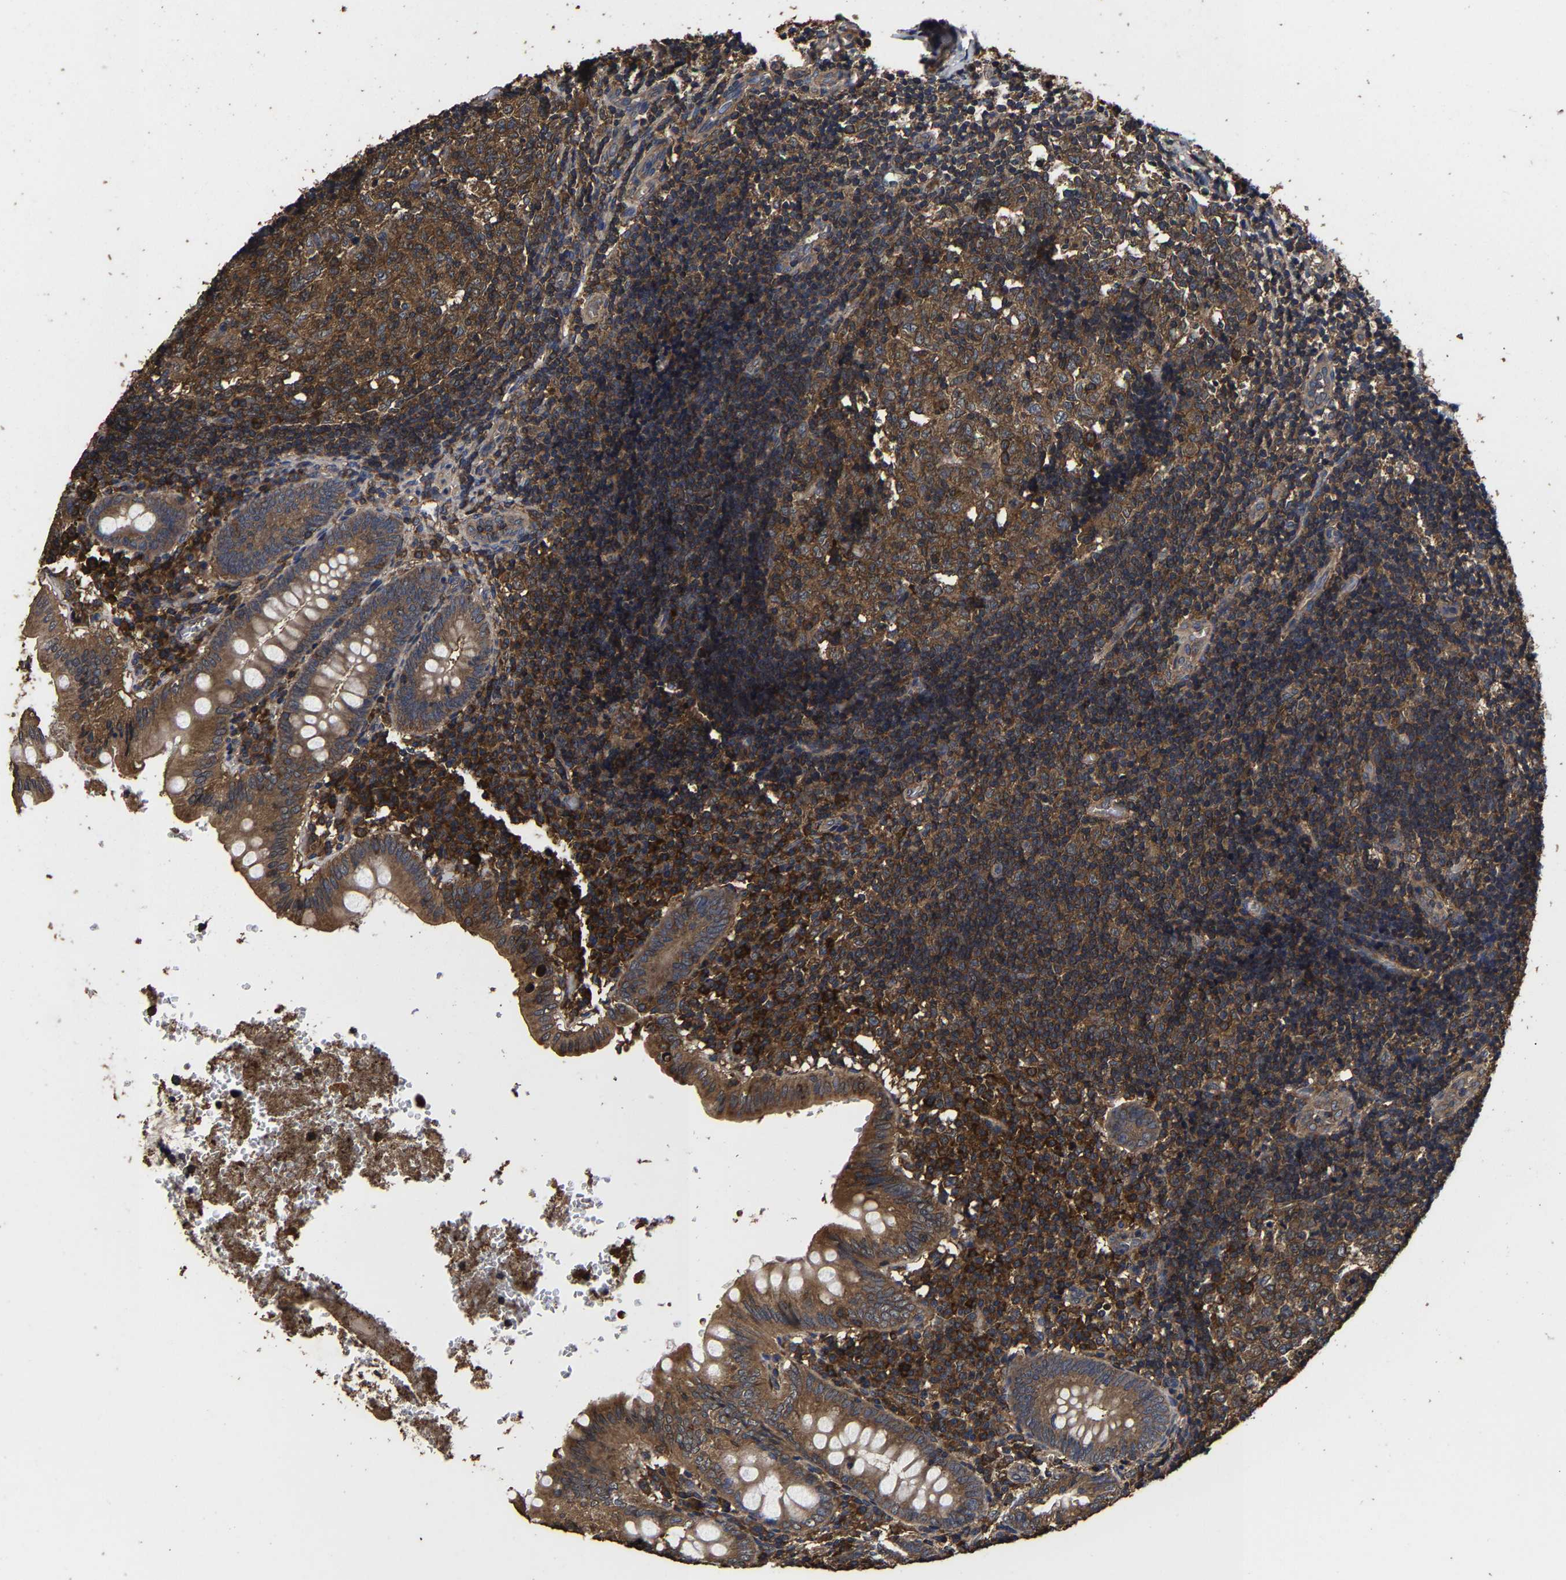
{"staining": {"intensity": "moderate", "quantity": ">75%", "location": "cytoplasmic/membranous"}, "tissue": "appendix", "cell_type": "Glandular cells", "image_type": "normal", "snomed": [{"axis": "morphology", "description": "Normal tissue, NOS"}, {"axis": "topography", "description": "Appendix"}], "caption": "Immunohistochemical staining of unremarkable appendix demonstrates medium levels of moderate cytoplasmic/membranous staining in about >75% of glandular cells.", "gene": "ITCH", "patient": {"sex": "male", "age": 8}}